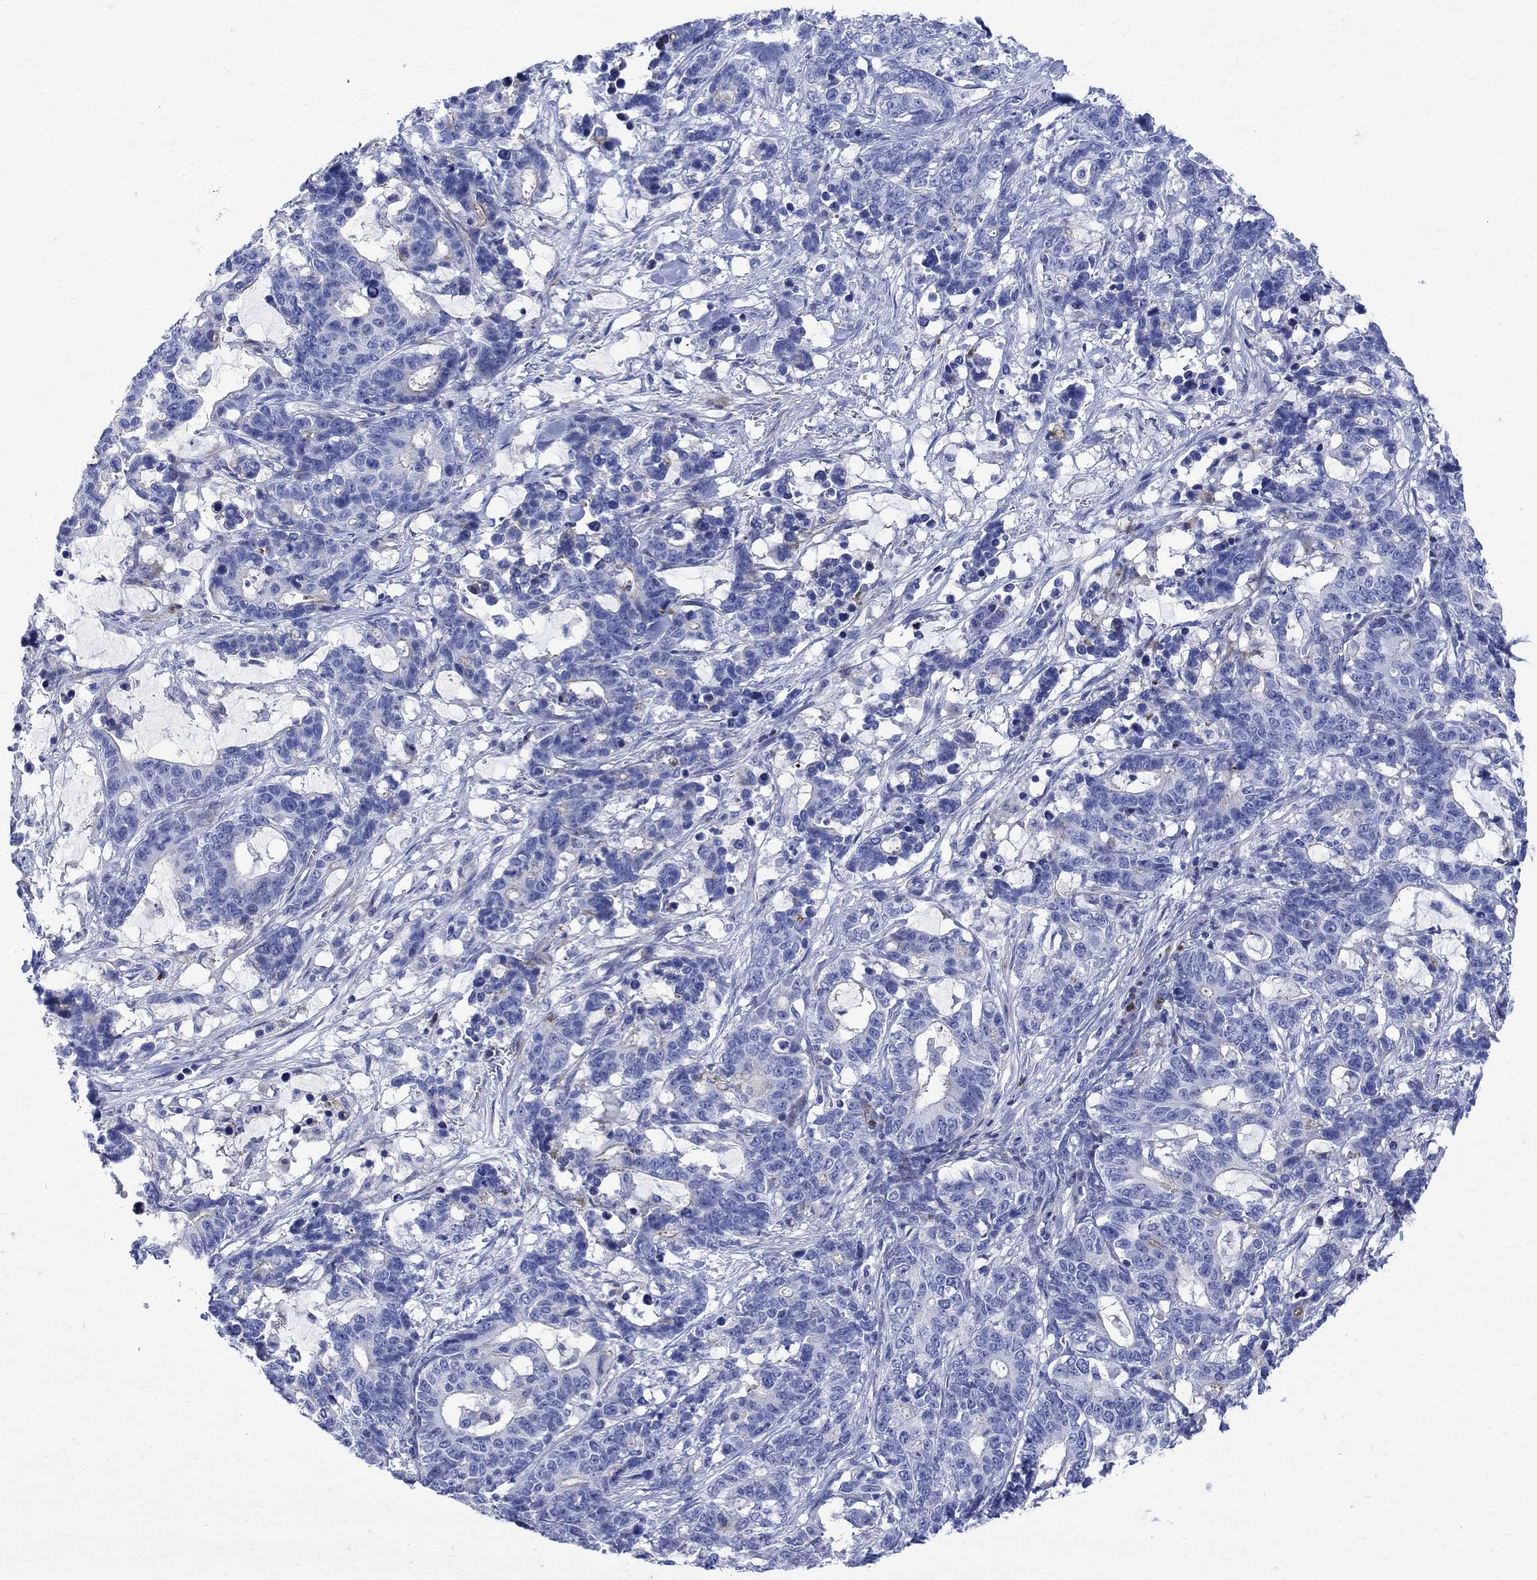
{"staining": {"intensity": "negative", "quantity": "none", "location": "none"}, "tissue": "stomach cancer", "cell_type": "Tumor cells", "image_type": "cancer", "snomed": [{"axis": "morphology", "description": "Normal tissue, NOS"}, {"axis": "morphology", "description": "Adenocarcinoma, NOS"}, {"axis": "topography", "description": "Stomach"}], "caption": "A photomicrograph of stomach adenocarcinoma stained for a protein shows no brown staining in tumor cells.", "gene": "PARVB", "patient": {"sex": "female", "age": 64}}